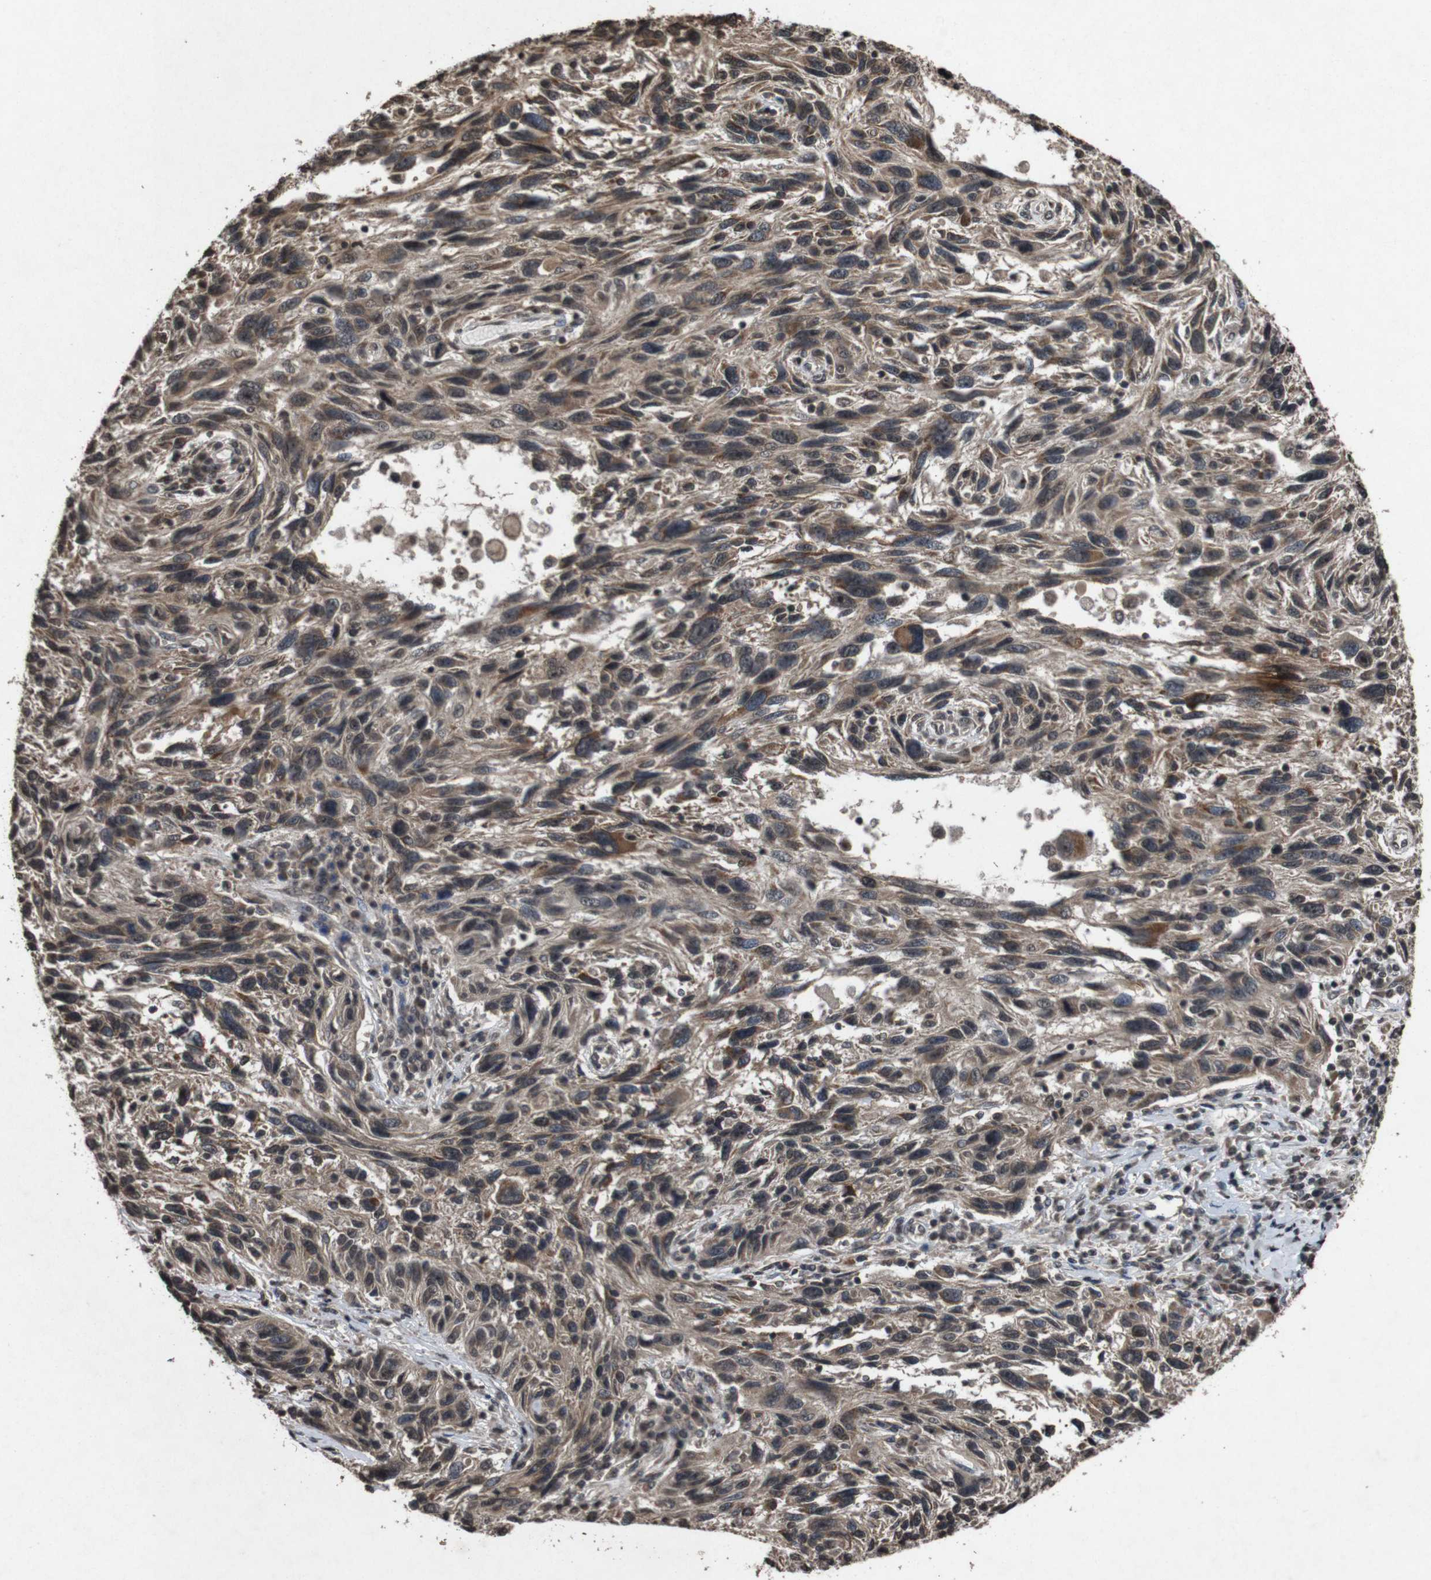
{"staining": {"intensity": "moderate", "quantity": ">75%", "location": "cytoplasmic/membranous"}, "tissue": "melanoma", "cell_type": "Tumor cells", "image_type": "cancer", "snomed": [{"axis": "morphology", "description": "Malignant melanoma, NOS"}, {"axis": "topography", "description": "Skin"}], "caption": "Protein analysis of malignant melanoma tissue exhibits moderate cytoplasmic/membranous staining in approximately >75% of tumor cells.", "gene": "SORL1", "patient": {"sex": "male", "age": 53}}